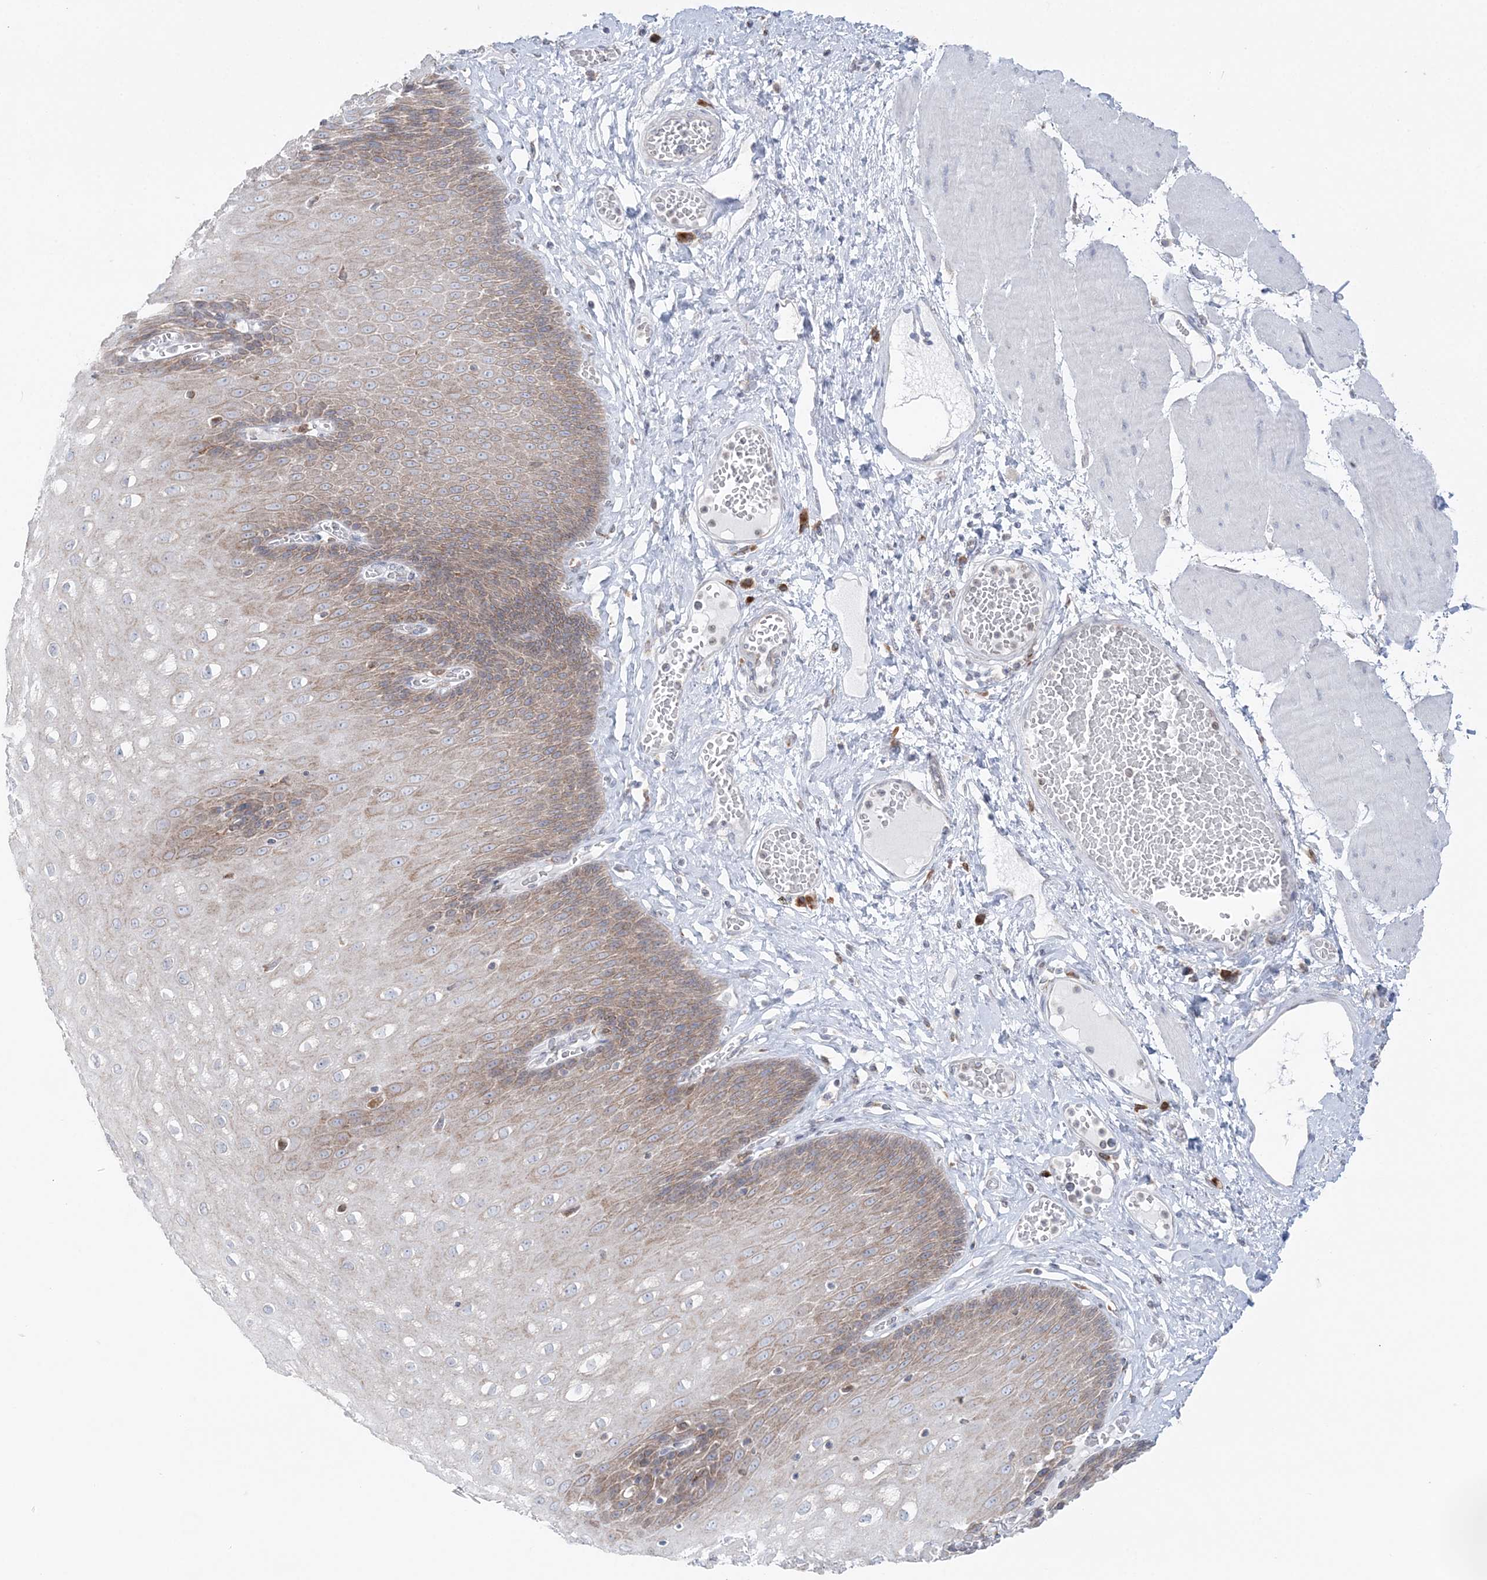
{"staining": {"intensity": "weak", "quantity": "25%-75%", "location": "cytoplasmic/membranous"}, "tissue": "esophagus", "cell_type": "Squamous epithelial cells", "image_type": "normal", "snomed": [{"axis": "morphology", "description": "Normal tissue, NOS"}, {"axis": "topography", "description": "Esophagus"}], "caption": "This image shows immunohistochemistry (IHC) staining of normal human esophagus, with low weak cytoplasmic/membranous positivity in about 25%-75% of squamous epithelial cells.", "gene": "TMED10", "patient": {"sex": "male", "age": 60}}